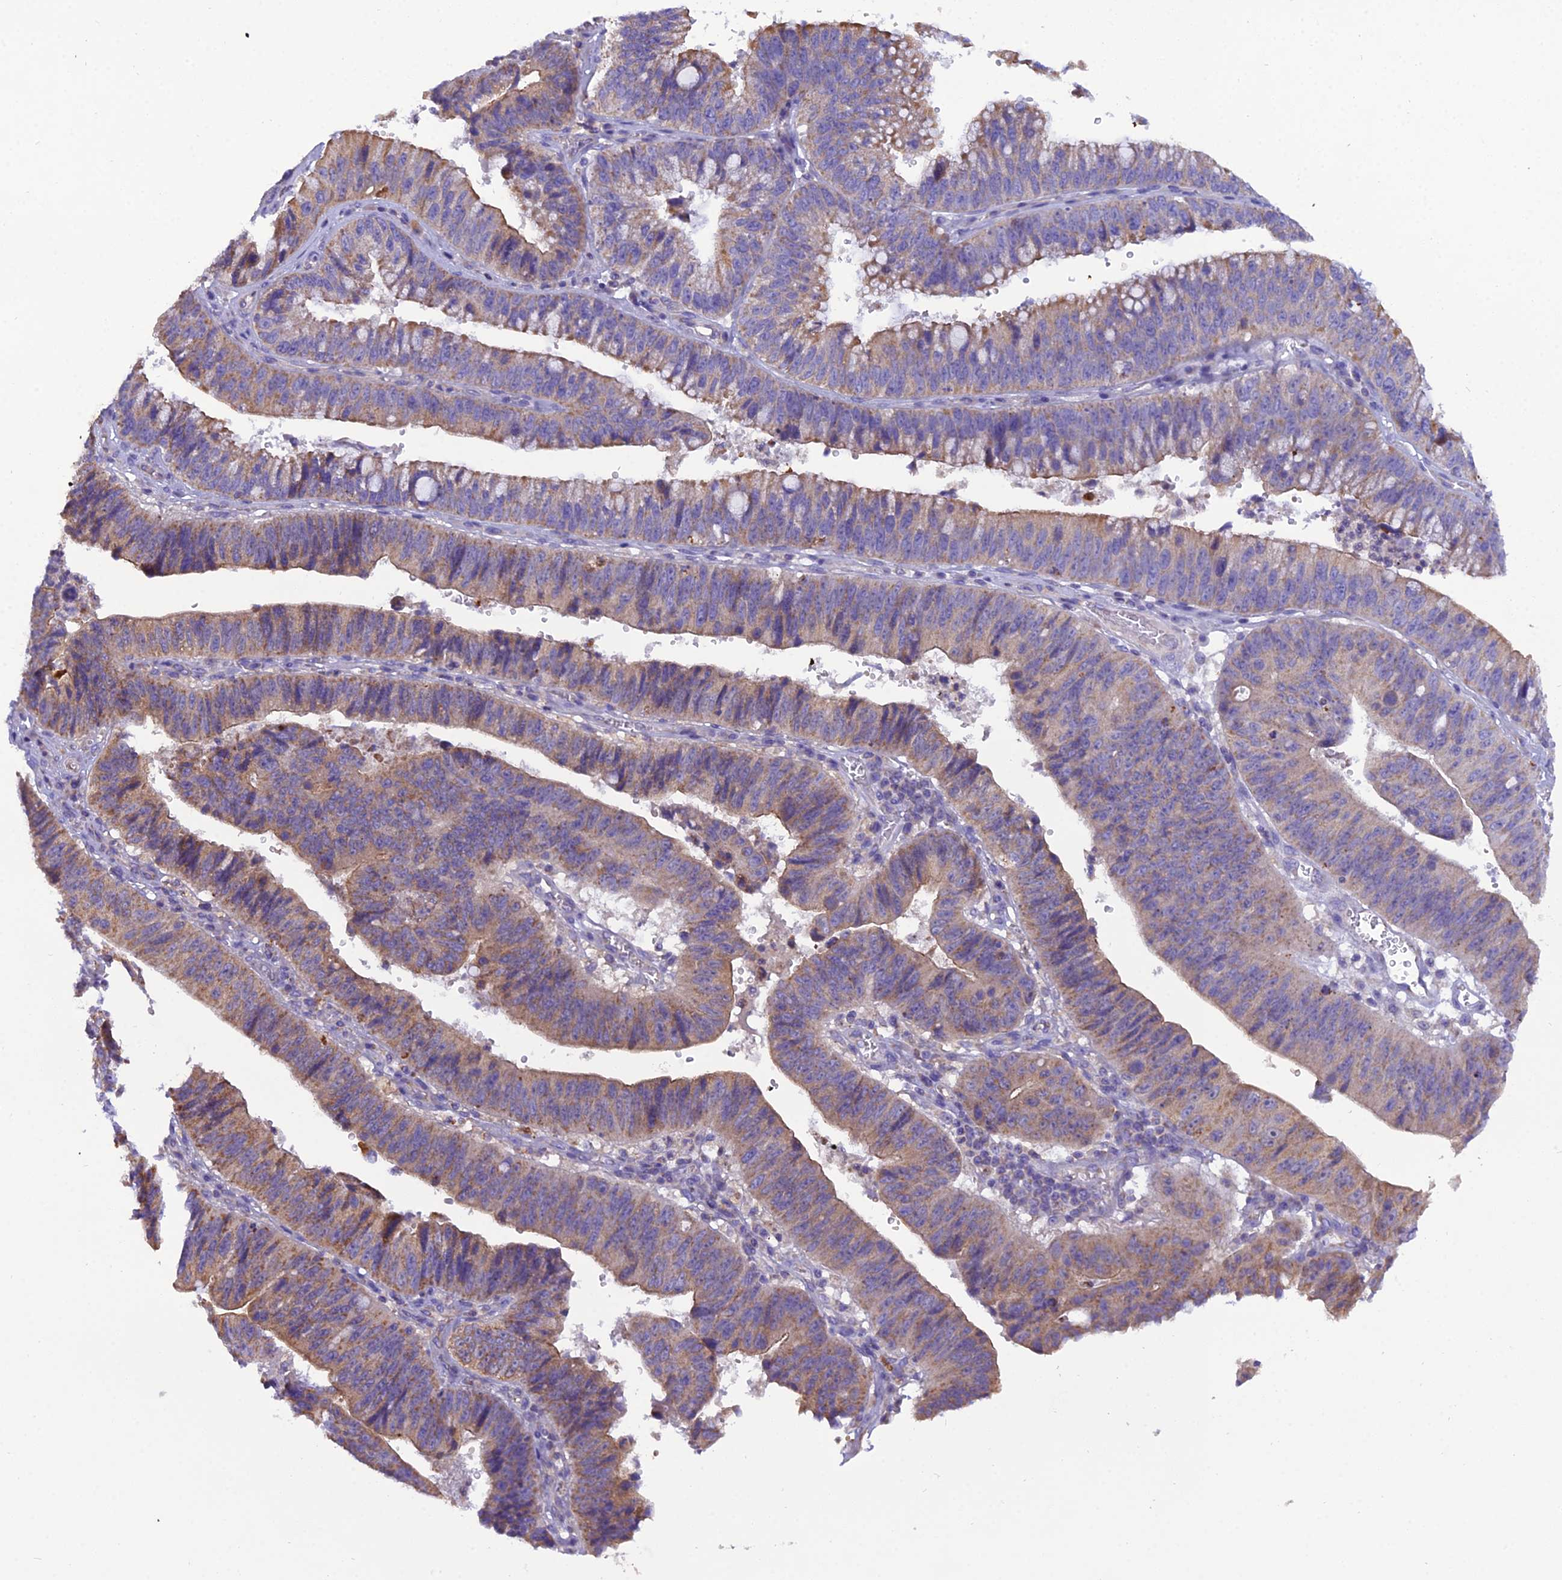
{"staining": {"intensity": "moderate", "quantity": "25%-75%", "location": "cytoplasmic/membranous"}, "tissue": "stomach cancer", "cell_type": "Tumor cells", "image_type": "cancer", "snomed": [{"axis": "morphology", "description": "Adenocarcinoma, NOS"}, {"axis": "topography", "description": "Stomach"}], "caption": "Moderate cytoplasmic/membranous staining for a protein is present in approximately 25%-75% of tumor cells of adenocarcinoma (stomach) using immunohistochemistry (IHC).", "gene": "GPD1", "patient": {"sex": "male", "age": 59}}